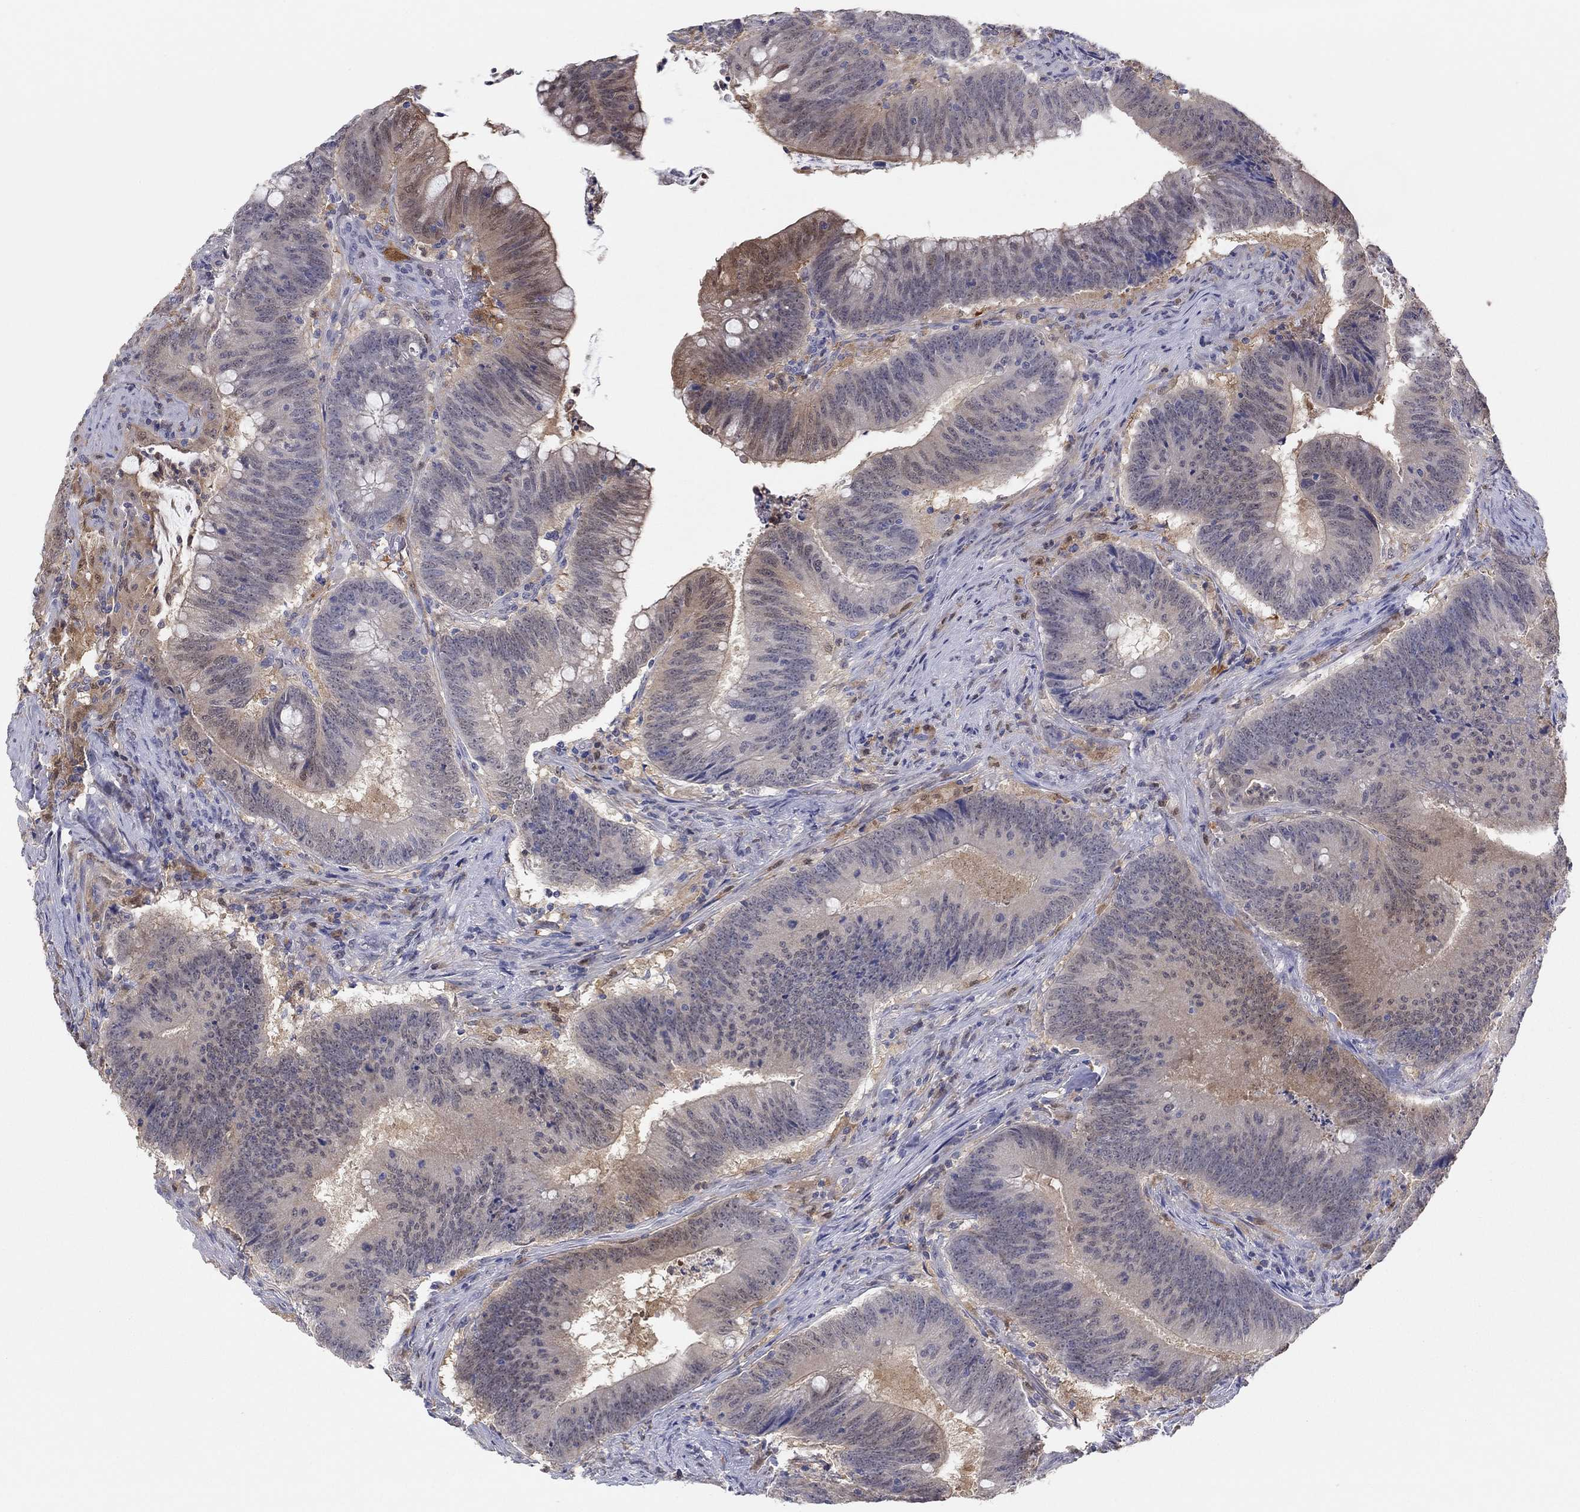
{"staining": {"intensity": "moderate", "quantity": "<25%", "location": "cytoplasmic/membranous"}, "tissue": "colorectal cancer", "cell_type": "Tumor cells", "image_type": "cancer", "snomed": [{"axis": "morphology", "description": "Adenocarcinoma, NOS"}, {"axis": "topography", "description": "Colon"}], "caption": "Protein expression analysis of adenocarcinoma (colorectal) exhibits moderate cytoplasmic/membranous positivity in about <25% of tumor cells. (Stains: DAB (3,3'-diaminobenzidine) in brown, nuclei in blue, Microscopy: brightfield microscopy at high magnification).", "gene": "PDXK", "patient": {"sex": "female", "age": 87}}